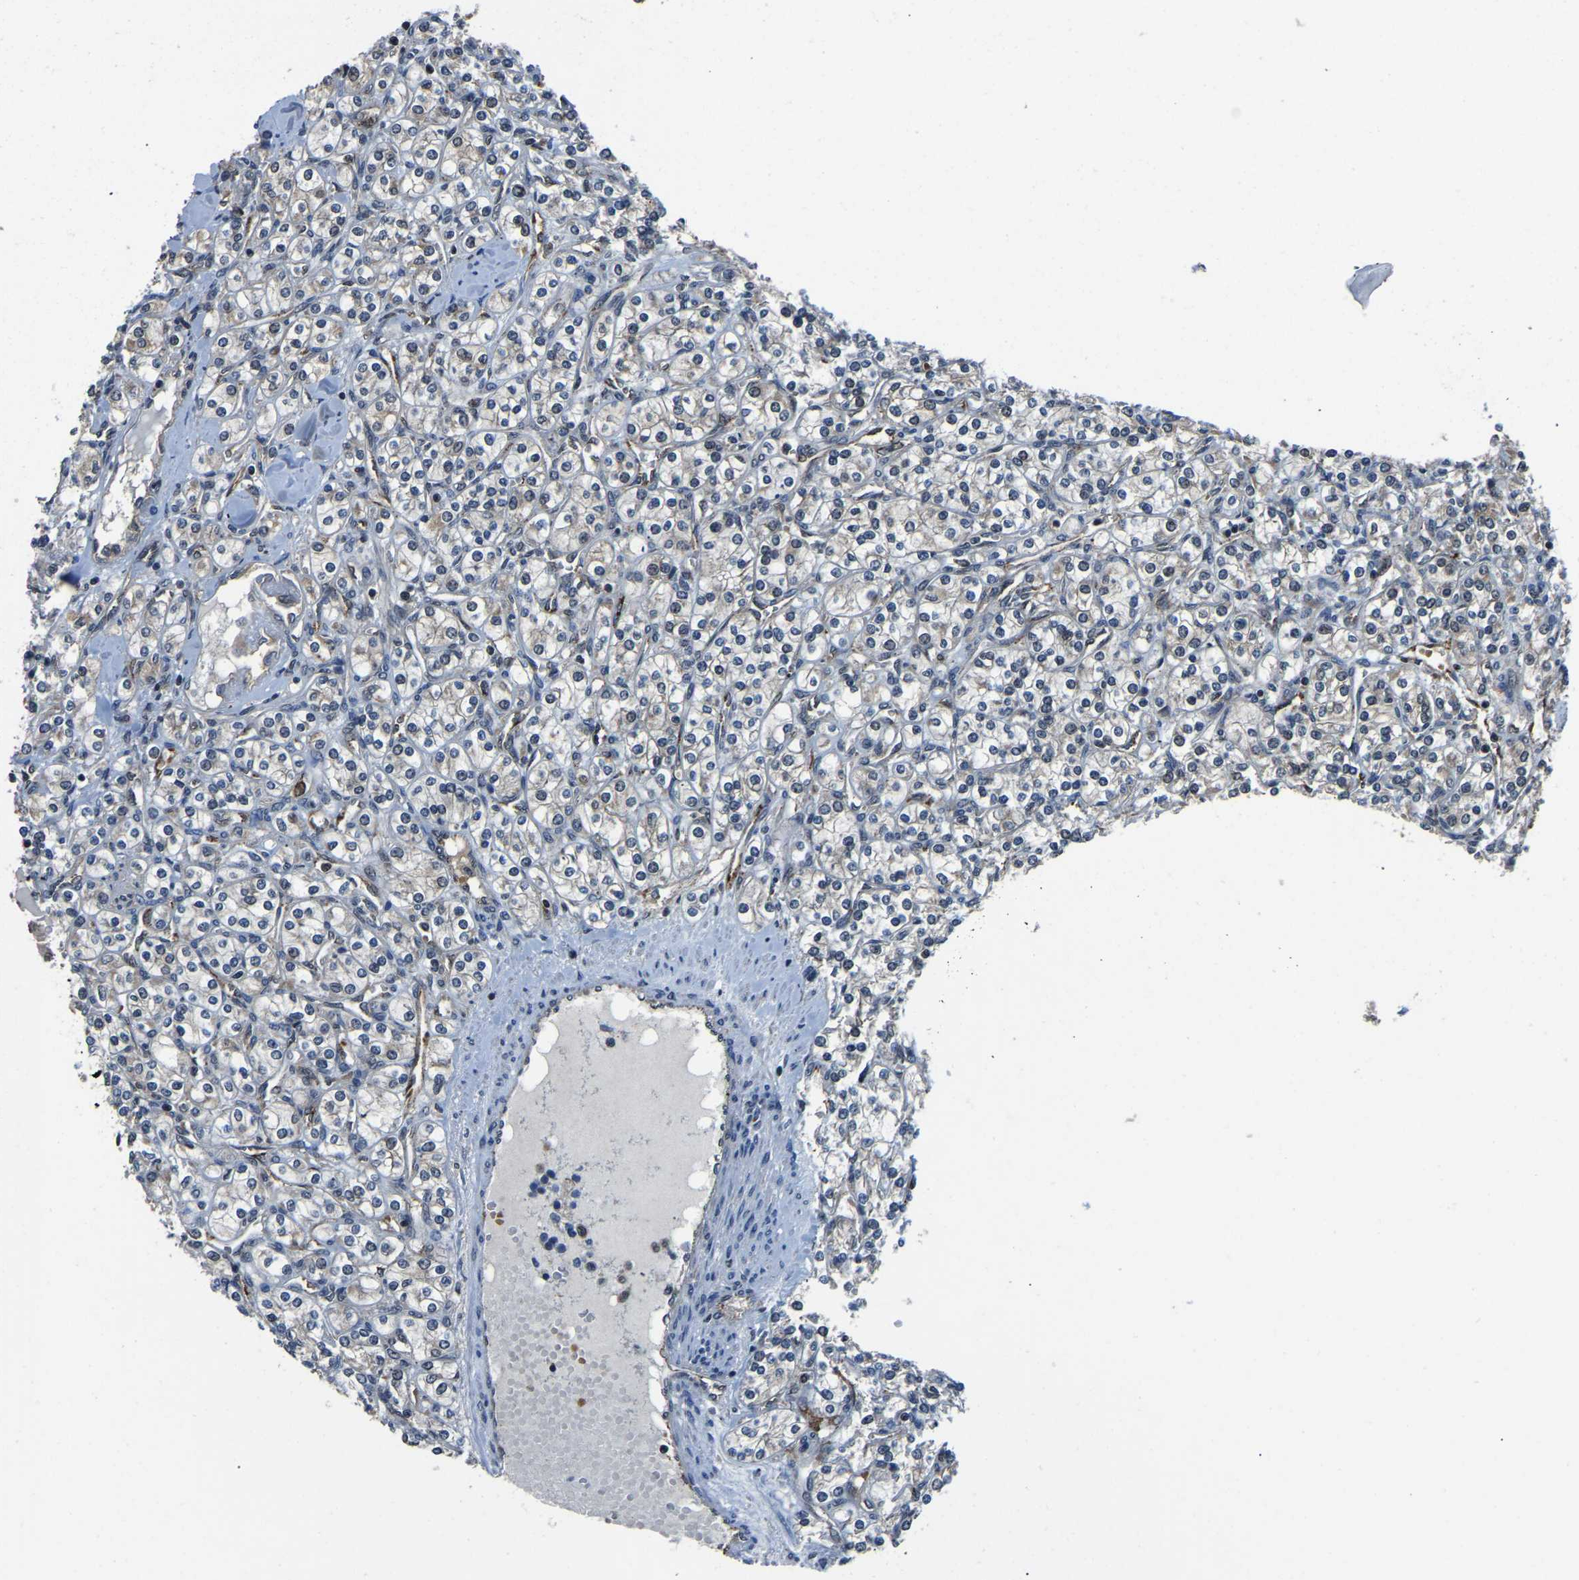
{"staining": {"intensity": "negative", "quantity": "none", "location": "none"}, "tissue": "renal cancer", "cell_type": "Tumor cells", "image_type": "cancer", "snomed": [{"axis": "morphology", "description": "Adenocarcinoma, NOS"}, {"axis": "topography", "description": "Kidney"}], "caption": "Tumor cells show no significant protein positivity in renal adenocarcinoma.", "gene": "DFFA", "patient": {"sex": "male", "age": 77}}